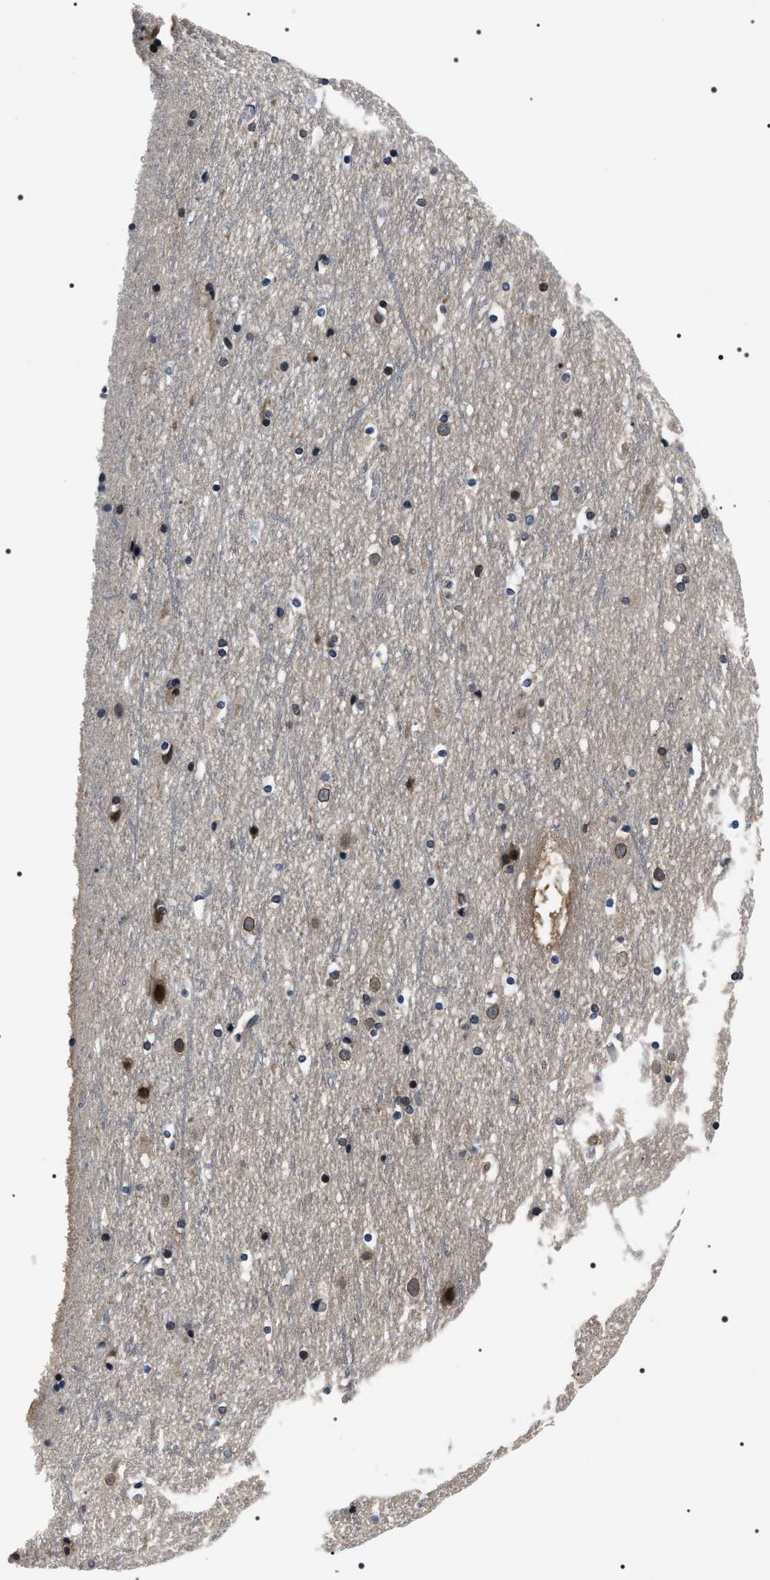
{"staining": {"intensity": "weak", "quantity": "25%-75%", "location": "cytoplasmic/membranous"}, "tissue": "cerebral cortex", "cell_type": "Endothelial cells", "image_type": "normal", "snomed": [{"axis": "morphology", "description": "Normal tissue, NOS"}, {"axis": "topography", "description": "Cerebral cortex"}], "caption": "A brown stain shows weak cytoplasmic/membranous staining of a protein in endothelial cells of normal human cerebral cortex.", "gene": "SIPA1", "patient": {"sex": "male", "age": 45}}